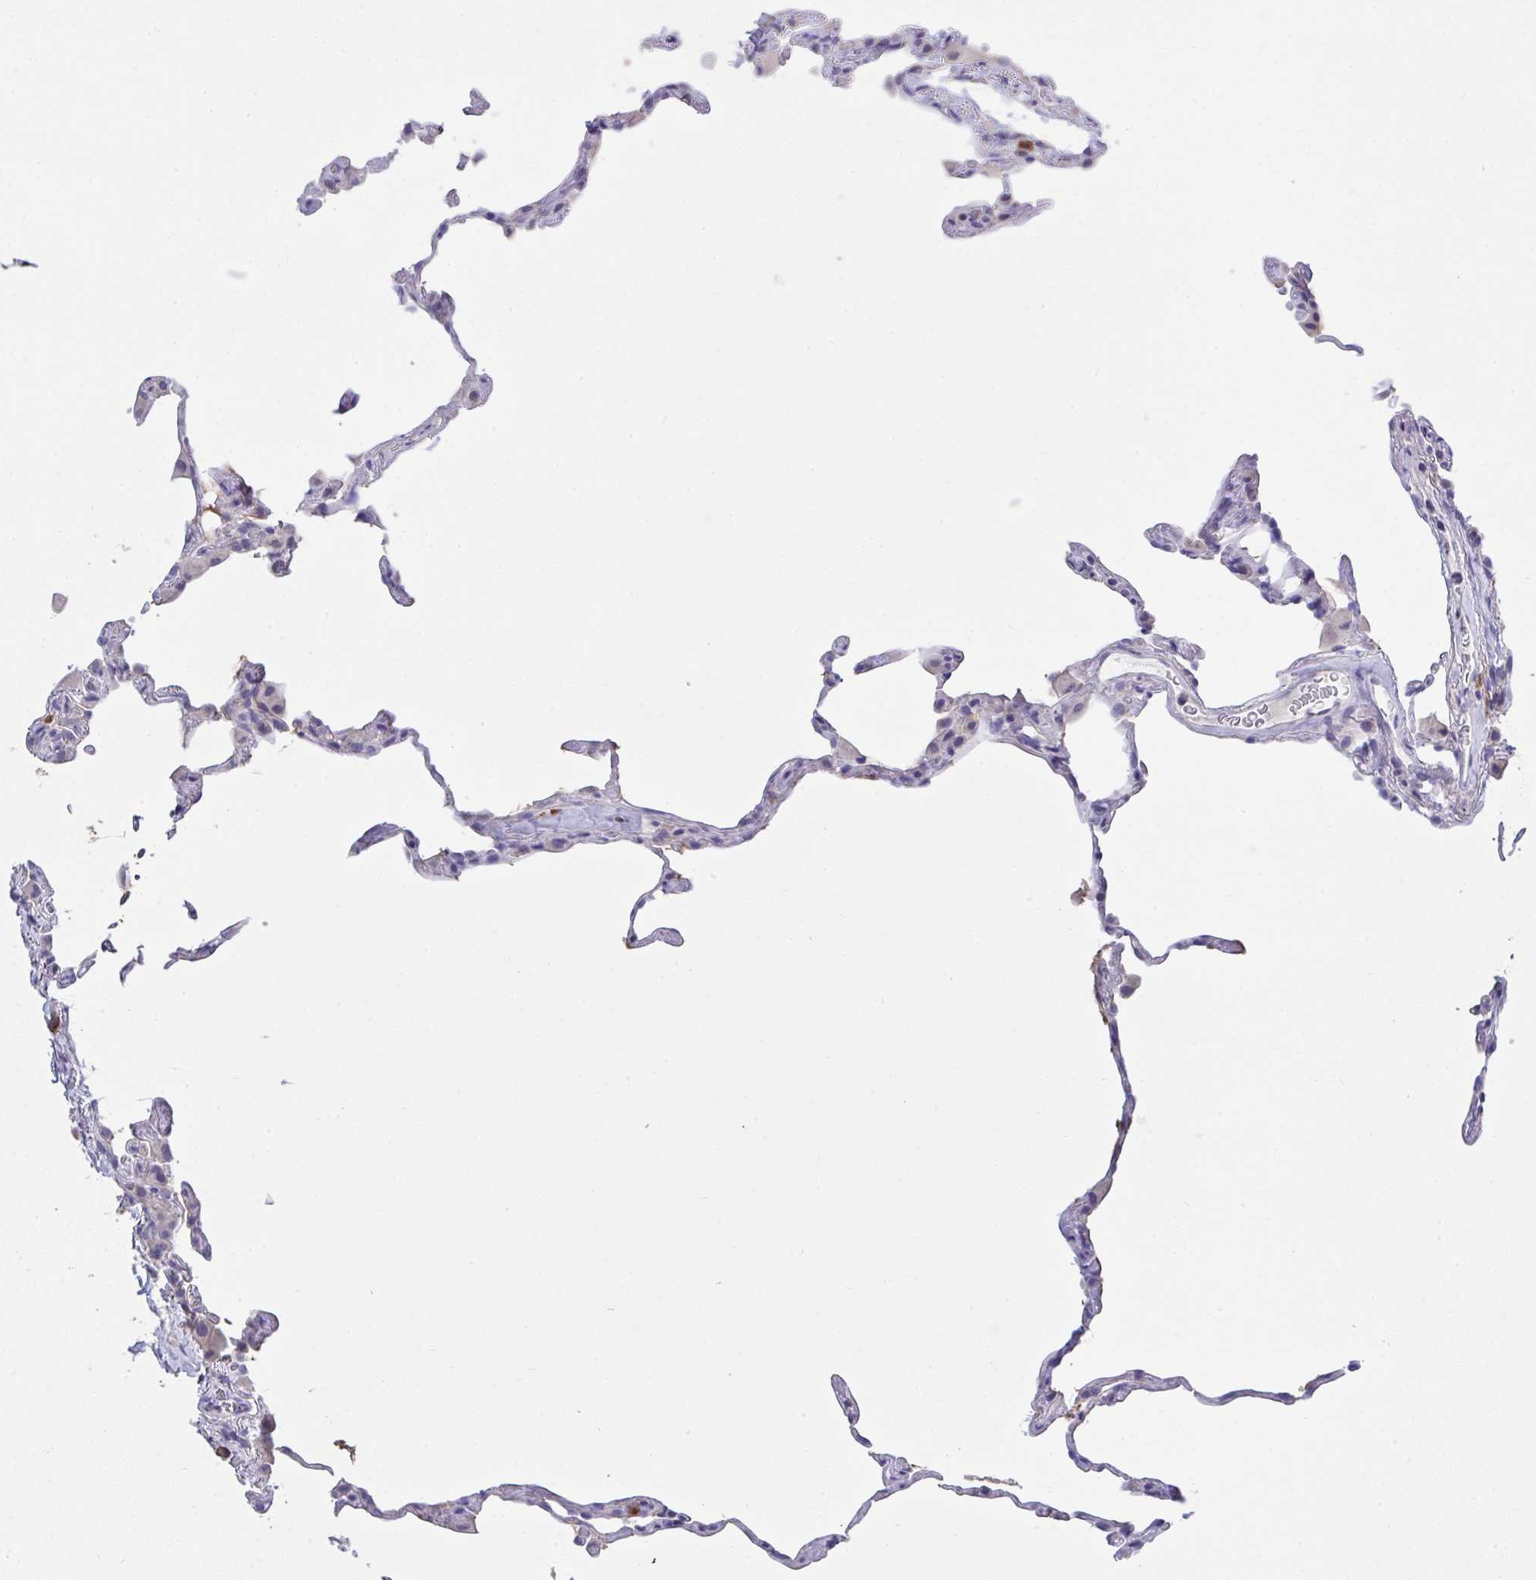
{"staining": {"intensity": "negative", "quantity": "none", "location": "none"}, "tissue": "lung", "cell_type": "Alveolar cells", "image_type": "normal", "snomed": [{"axis": "morphology", "description": "Normal tissue, NOS"}, {"axis": "topography", "description": "Lung"}], "caption": "Immunohistochemical staining of unremarkable human lung demonstrates no significant expression in alveolar cells.", "gene": "LRRC58", "patient": {"sex": "female", "age": 57}}